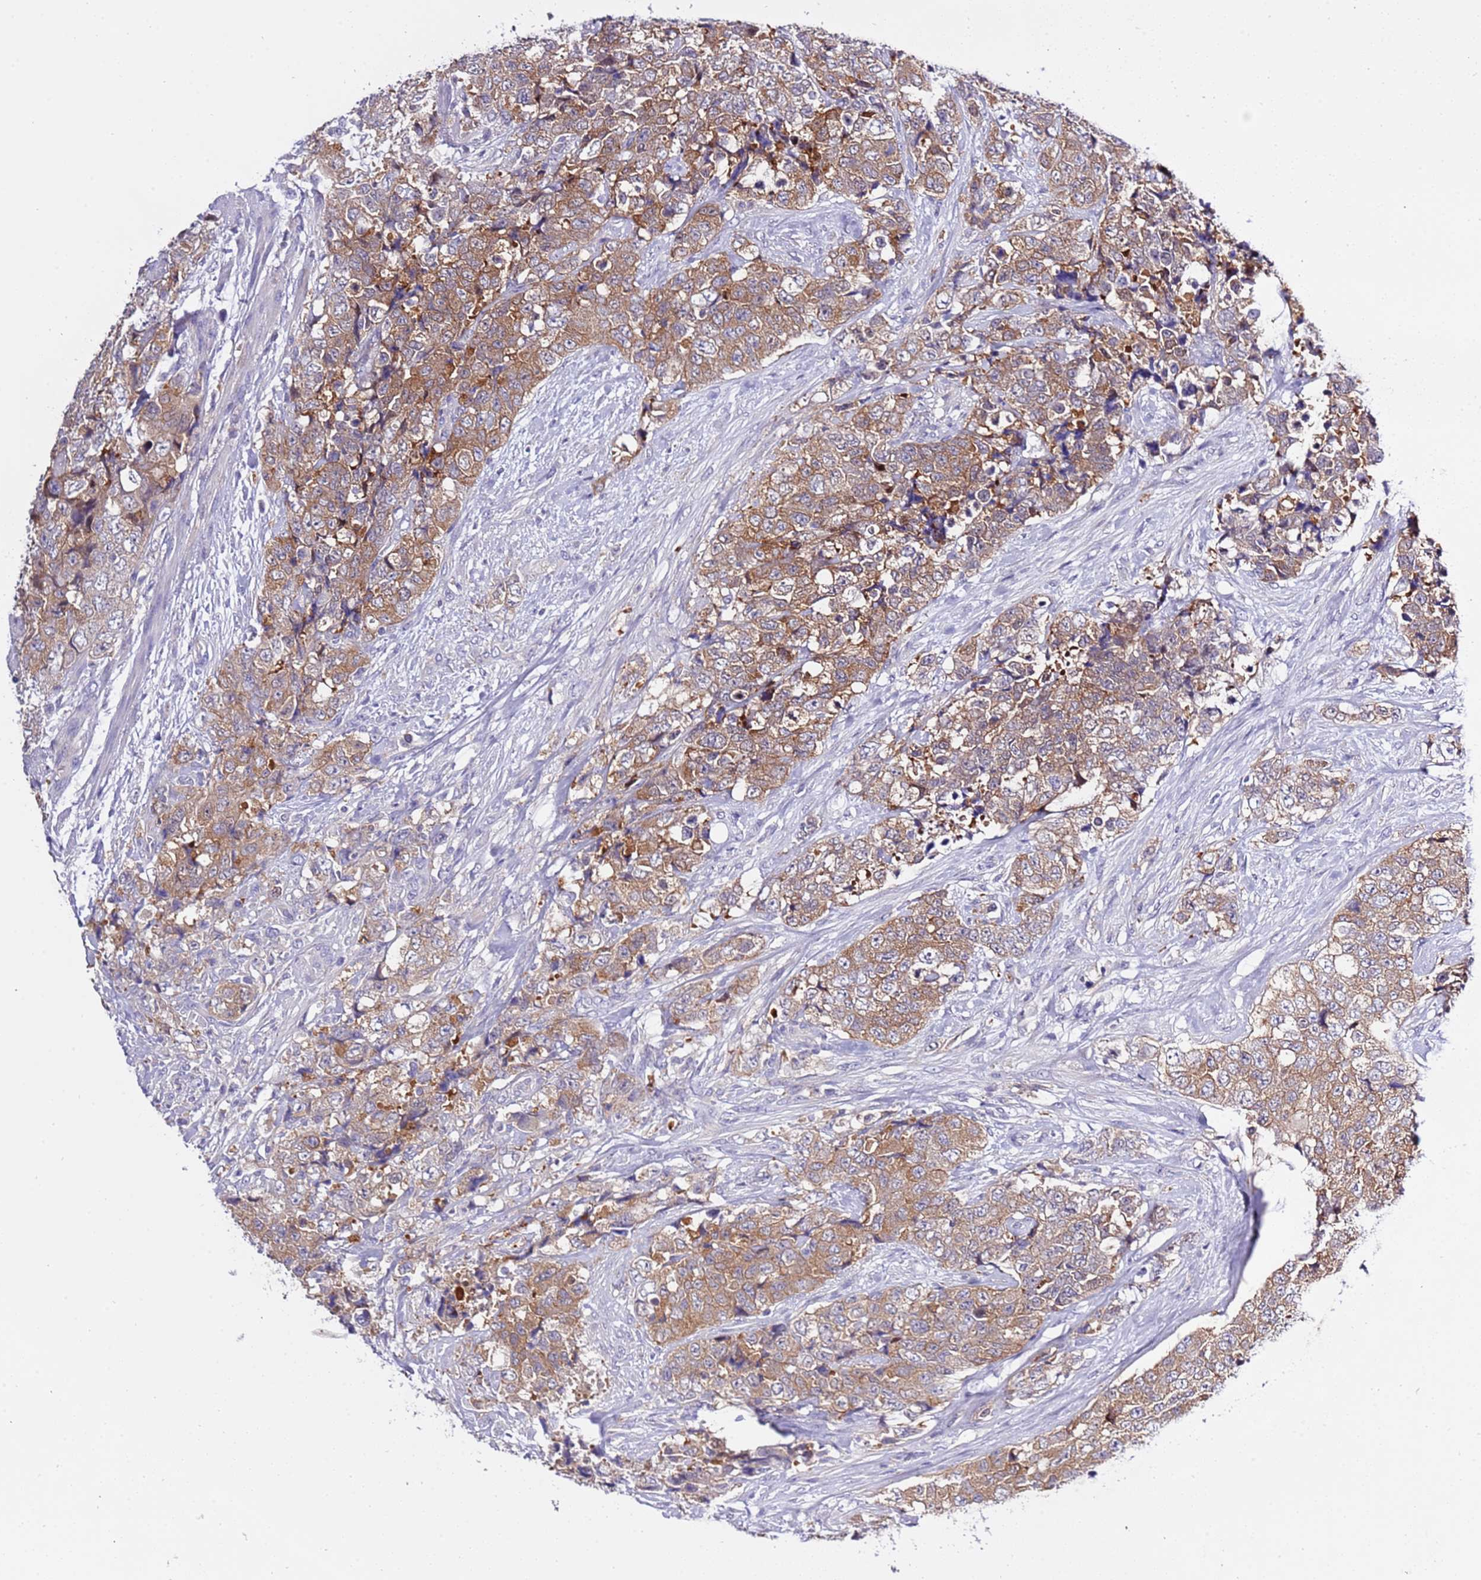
{"staining": {"intensity": "moderate", "quantity": ">75%", "location": "cytoplasmic/membranous"}, "tissue": "urothelial cancer", "cell_type": "Tumor cells", "image_type": "cancer", "snomed": [{"axis": "morphology", "description": "Urothelial carcinoma, High grade"}, {"axis": "topography", "description": "Urinary bladder"}], "caption": "Brown immunohistochemical staining in urothelial cancer demonstrates moderate cytoplasmic/membranous staining in about >75% of tumor cells. The staining was performed using DAB (3,3'-diaminobenzidine), with brown indicating positive protein expression. Nuclei are stained blue with hematoxylin.", "gene": "STIP1", "patient": {"sex": "female", "age": 78}}